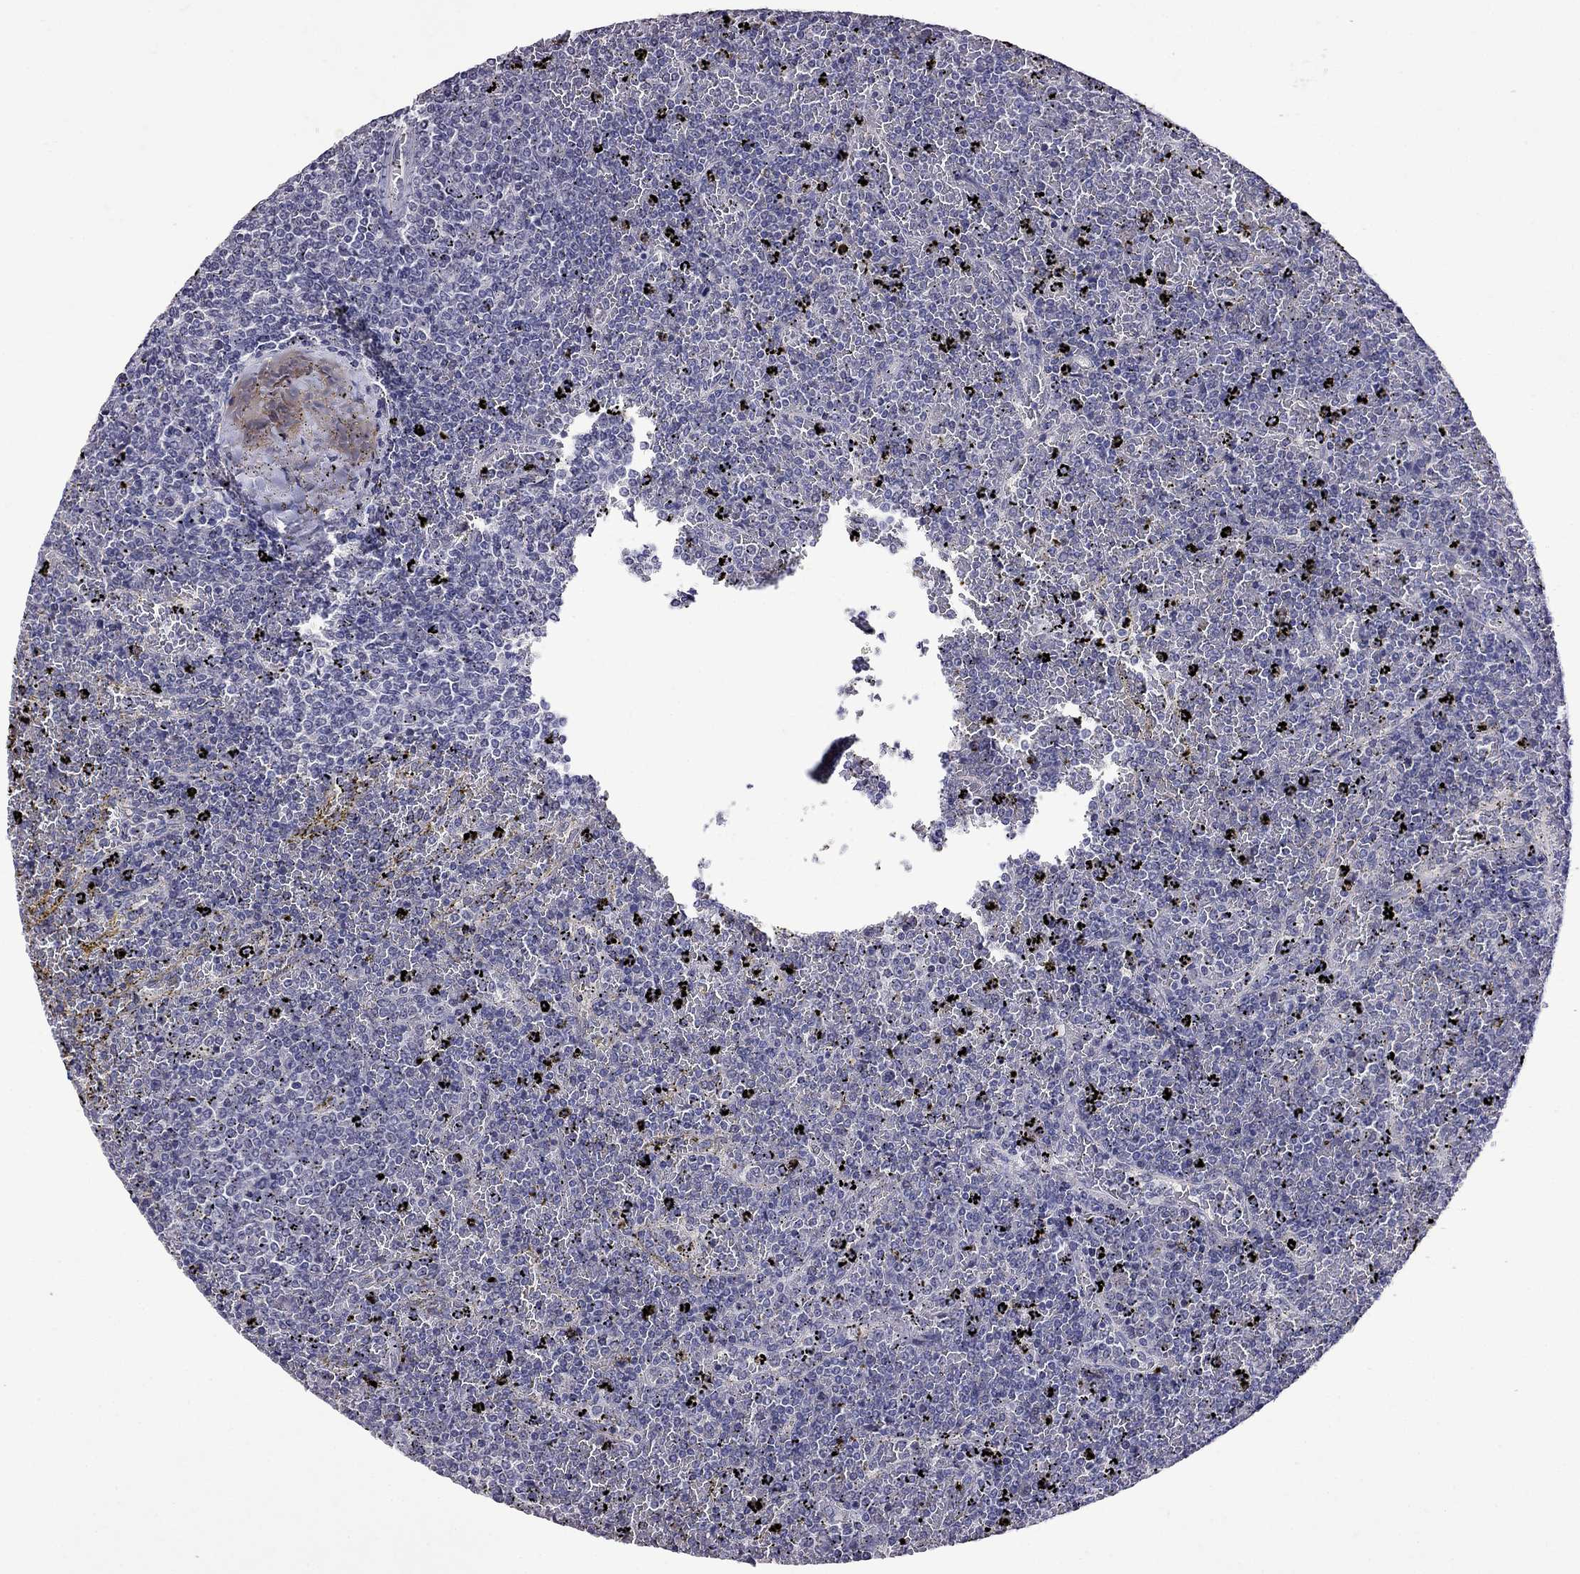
{"staining": {"intensity": "negative", "quantity": "none", "location": "none"}, "tissue": "lymphoma", "cell_type": "Tumor cells", "image_type": "cancer", "snomed": [{"axis": "morphology", "description": "Malignant lymphoma, non-Hodgkin's type, Low grade"}, {"axis": "topography", "description": "Spleen"}], "caption": "An image of human lymphoma is negative for staining in tumor cells.", "gene": "STAR", "patient": {"sex": "female", "age": 77}}